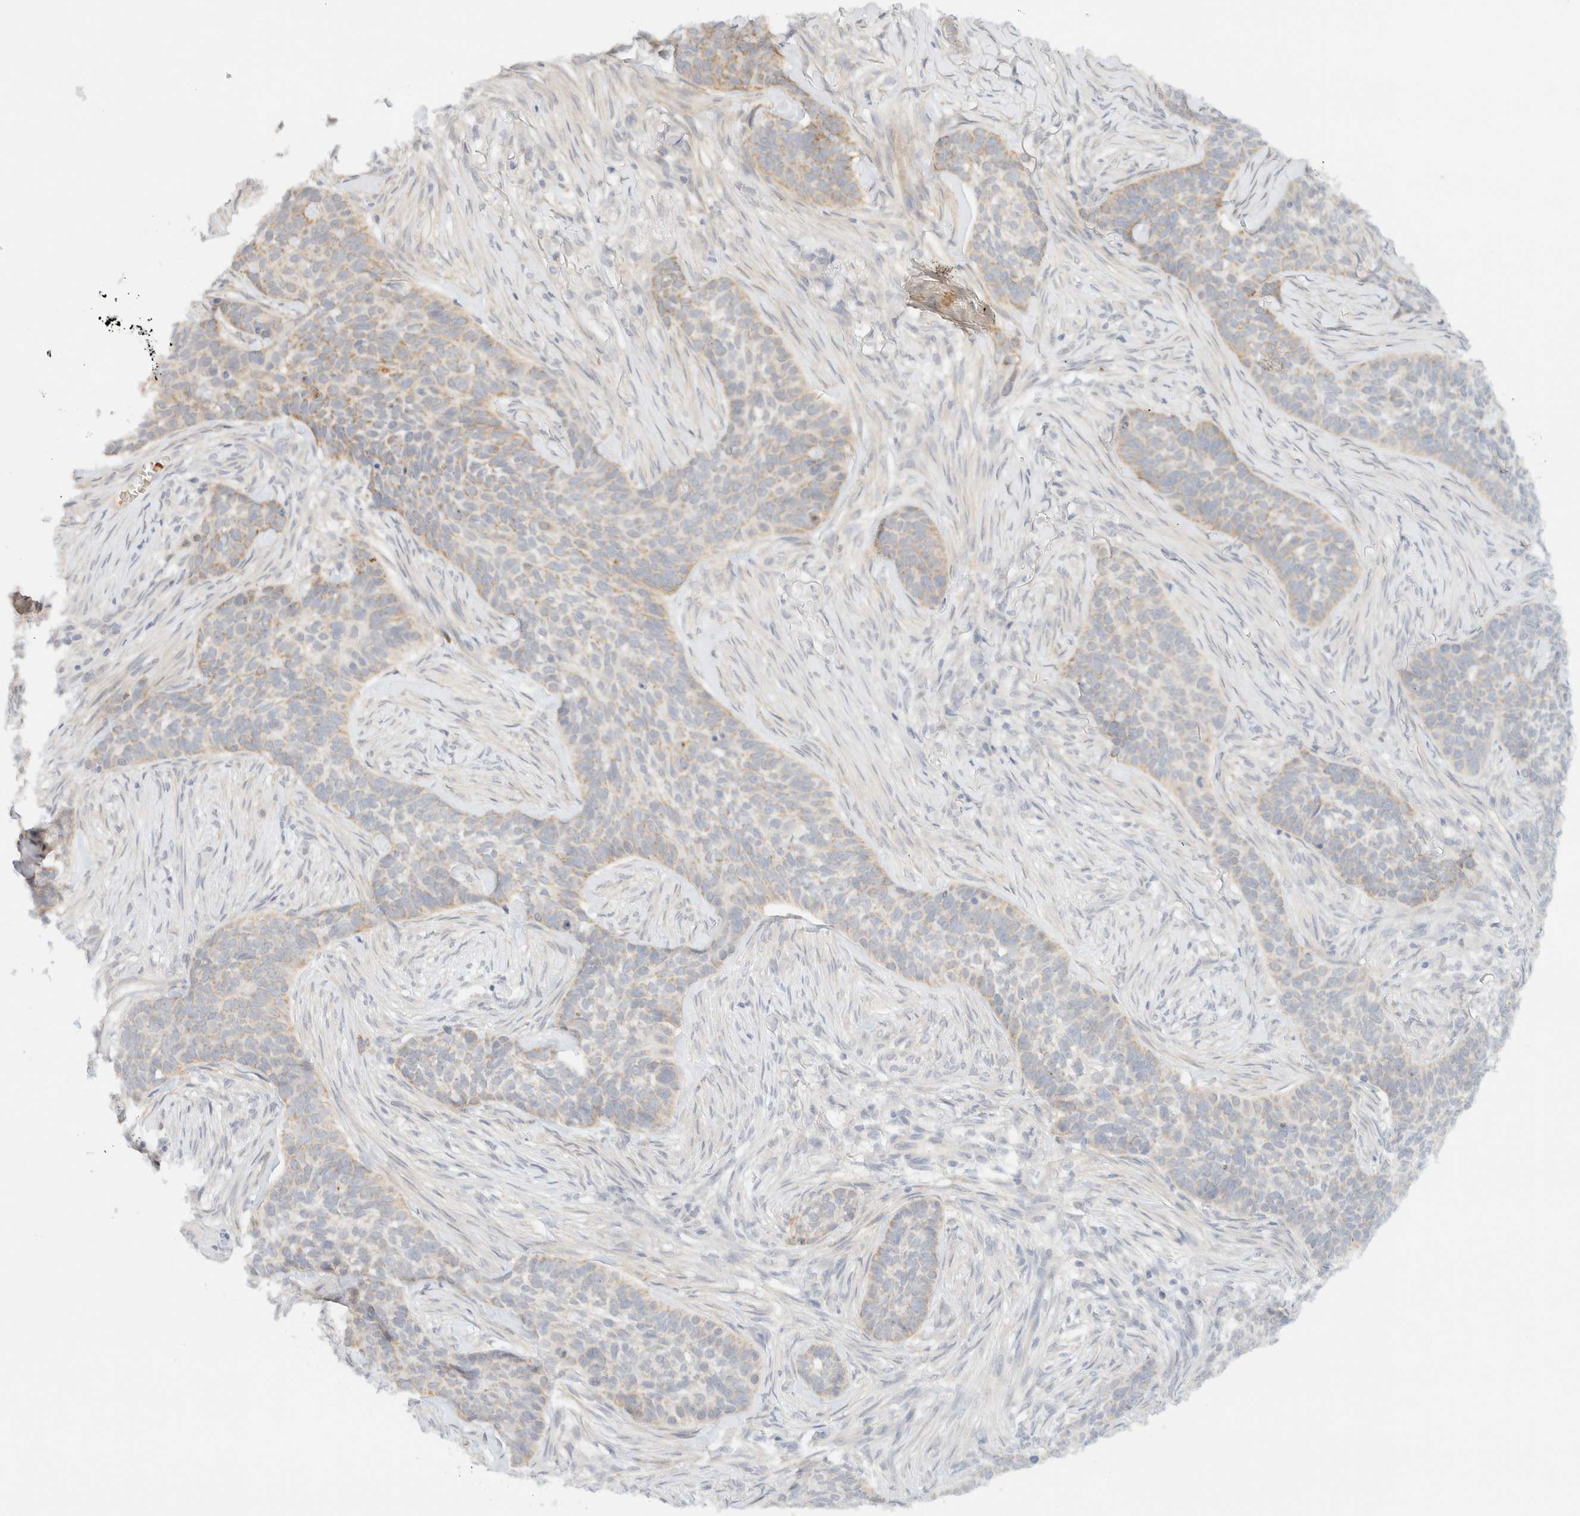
{"staining": {"intensity": "weak", "quantity": "25%-75%", "location": "cytoplasmic/membranous"}, "tissue": "skin cancer", "cell_type": "Tumor cells", "image_type": "cancer", "snomed": [{"axis": "morphology", "description": "Basal cell carcinoma"}, {"axis": "topography", "description": "Skin"}], "caption": "The histopathology image exhibits immunohistochemical staining of skin cancer (basal cell carcinoma). There is weak cytoplasmic/membranous positivity is seen in about 25%-75% of tumor cells. The staining was performed using DAB (3,3'-diaminobenzidine), with brown indicating positive protein expression. Nuclei are stained blue with hematoxylin.", "gene": "TNK1", "patient": {"sex": "male", "age": 85}}